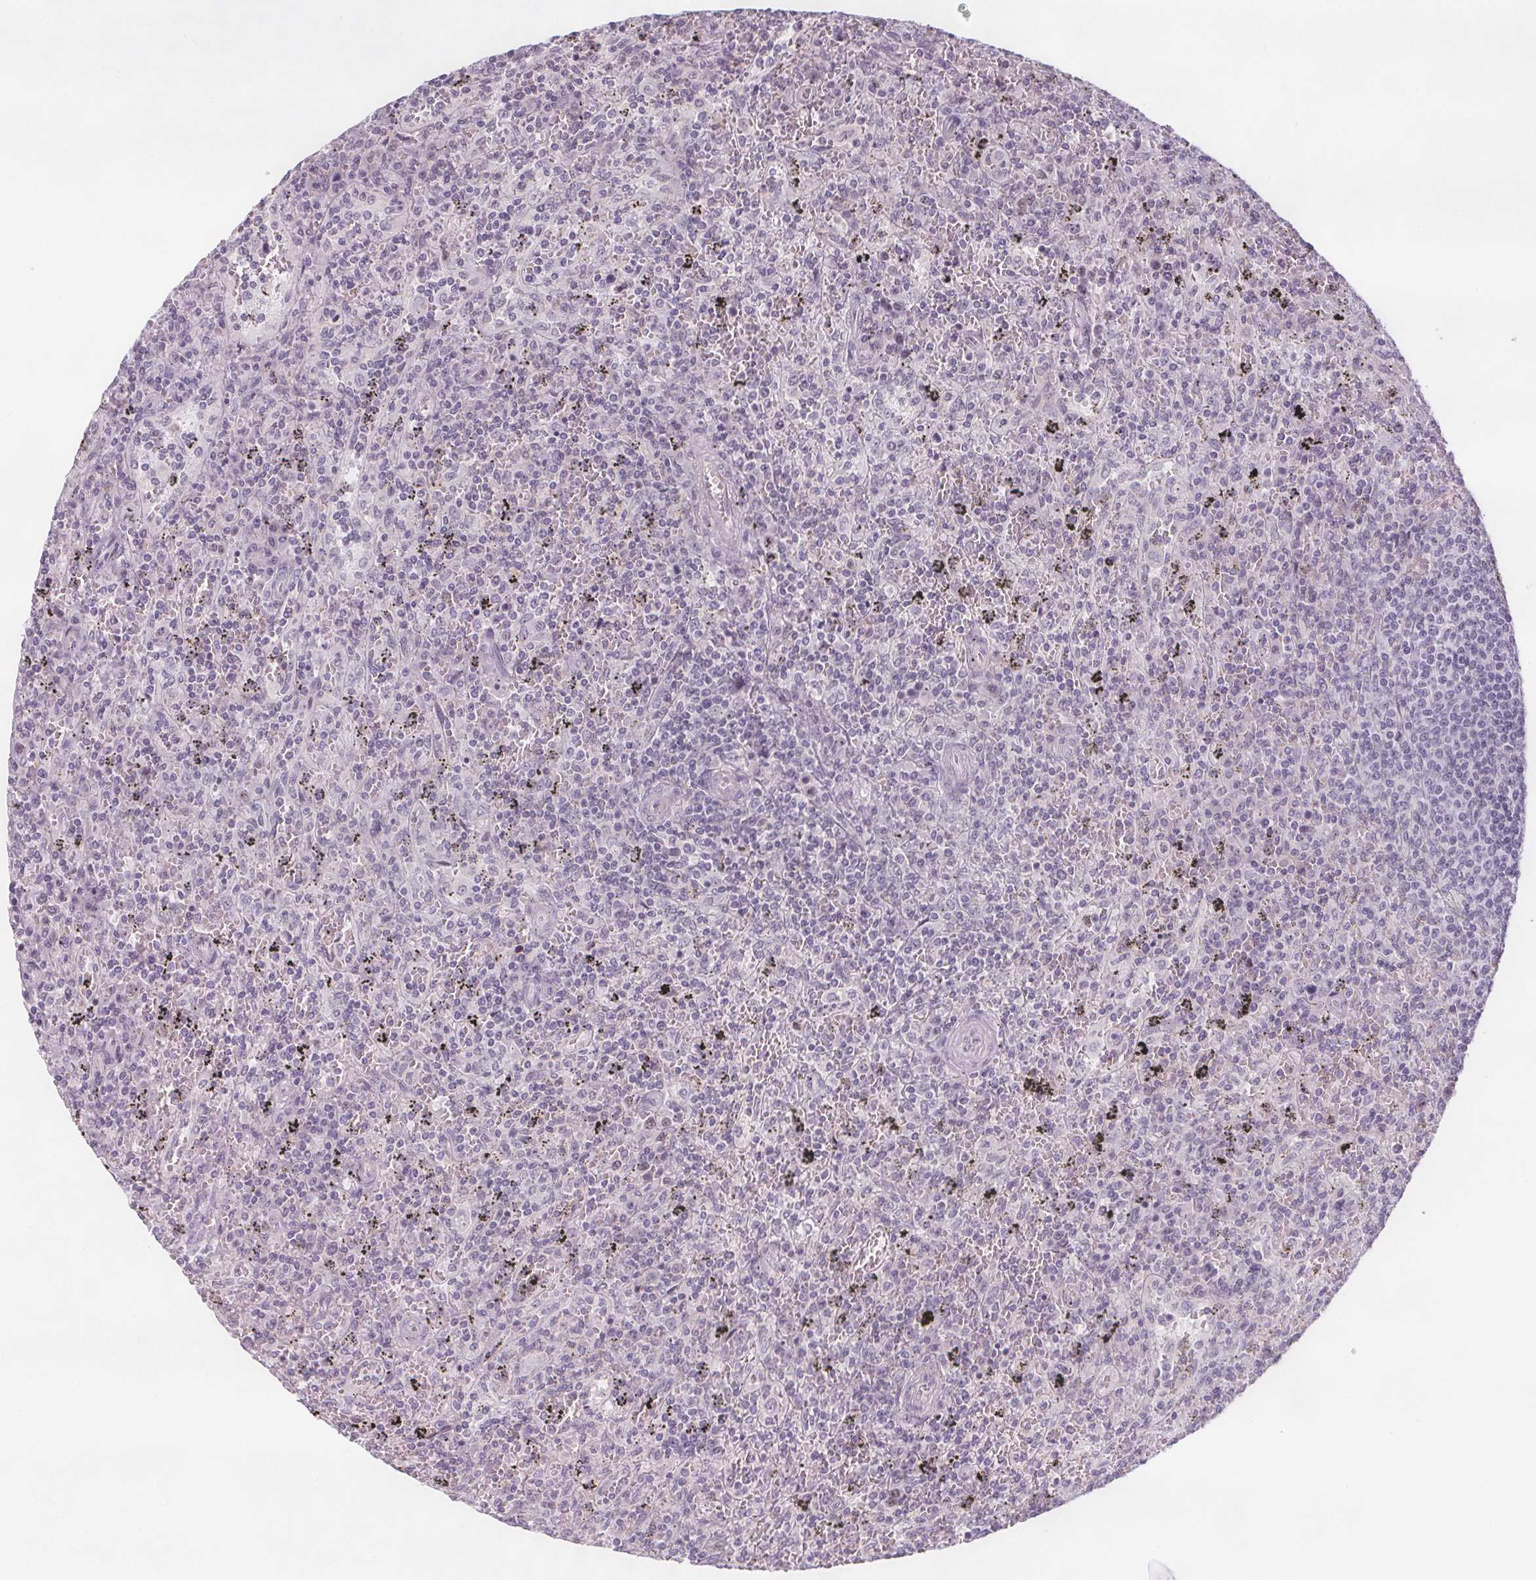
{"staining": {"intensity": "weak", "quantity": "<25%", "location": "nuclear"}, "tissue": "lymphoma", "cell_type": "Tumor cells", "image_type": "cancer", "snomed": [{"axis": "morphology", "description": "Malignant lymphoma, non-Hodgkin's type, Low grade"}, {"axis": "topography", "description": "Spleen"}], "caption": "Tumor cells are negative for brown protein staining in low-grade malignant lymphoma, non-Hodgkin's type. (DAB immunohistochemistry (IHC) visualized using brightfield microscopy, high magnification).", "gene": "NOLC1", "patient": {"sex": "male", "age": 62}}